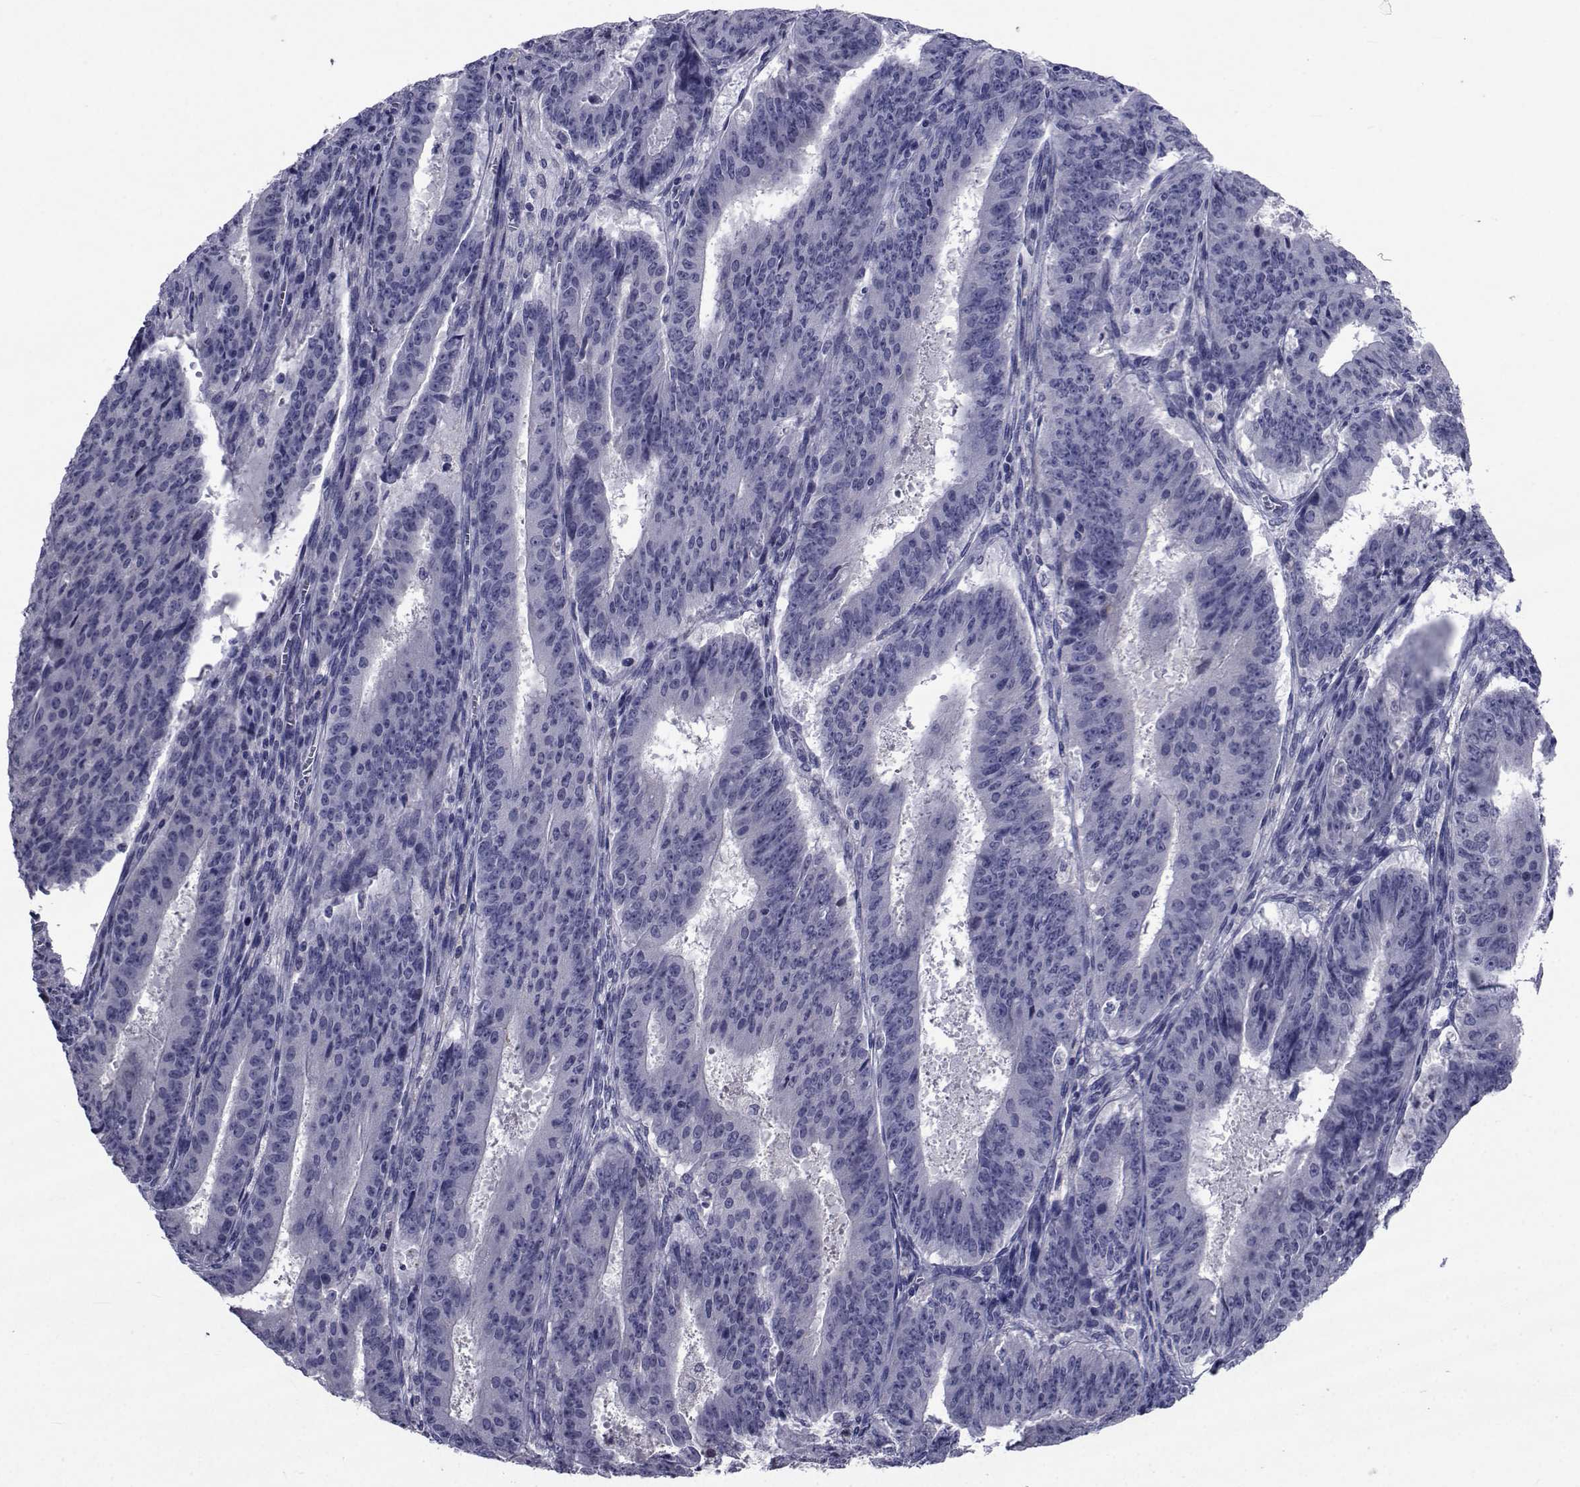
{"staining": {"intensity": "negative", "quantity": "none", "location": "none"}, "tissue": "ovarian cancer", "cell_type": "Tumor cells", "image_type": "cancer", "snomed": [{"axis": "morphology", "description": "Carcinoma, endometroid"}, {"axis": "topography", "description": "Ovary"}], "caption": "Immunohistochemistry histopathology image of human endometroid carcinoma (ovarian) stained for a protein (brown), which shows no staining in tumor cells.", "gene": "SEMA5B", "patient": {"sex": "female", "age": 42}}